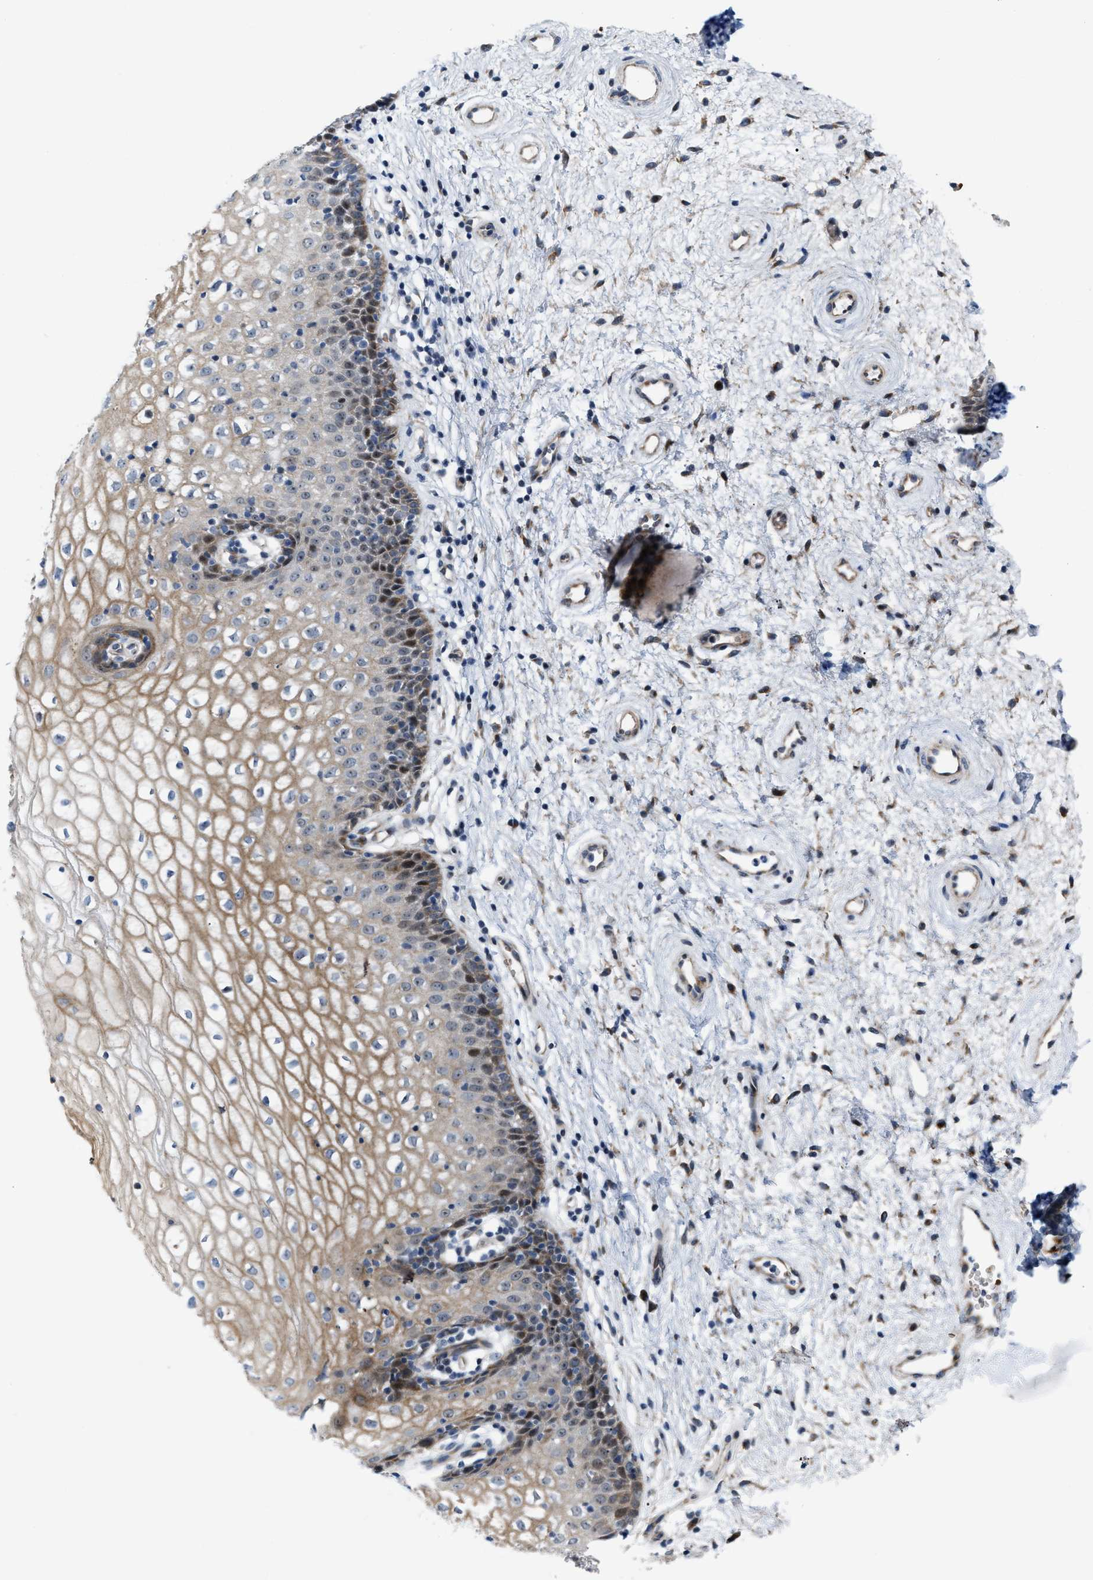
{"staining": {"intensity": "moderate", "quantity": "25%-75%", "location": "cytoplasmic/membranous,nuclear"}, "tissue": "vagina", "cell_type": "Squamous epithelial cells", "image_type": "normal", "snomed": [{"axis": "morphology", "description": "Normal tissue, NOS"}, {"axis": "topography", "description": "Vagina"}], "caption": "The micrograph reveals staining of normal vagina, revealing moderate cytoplasmic/membranous,nuclear protein staining (brown color) within squamous epithelial cells.", "gene": "POLR1F", "patient": {"sex": "female", "age": 34}}